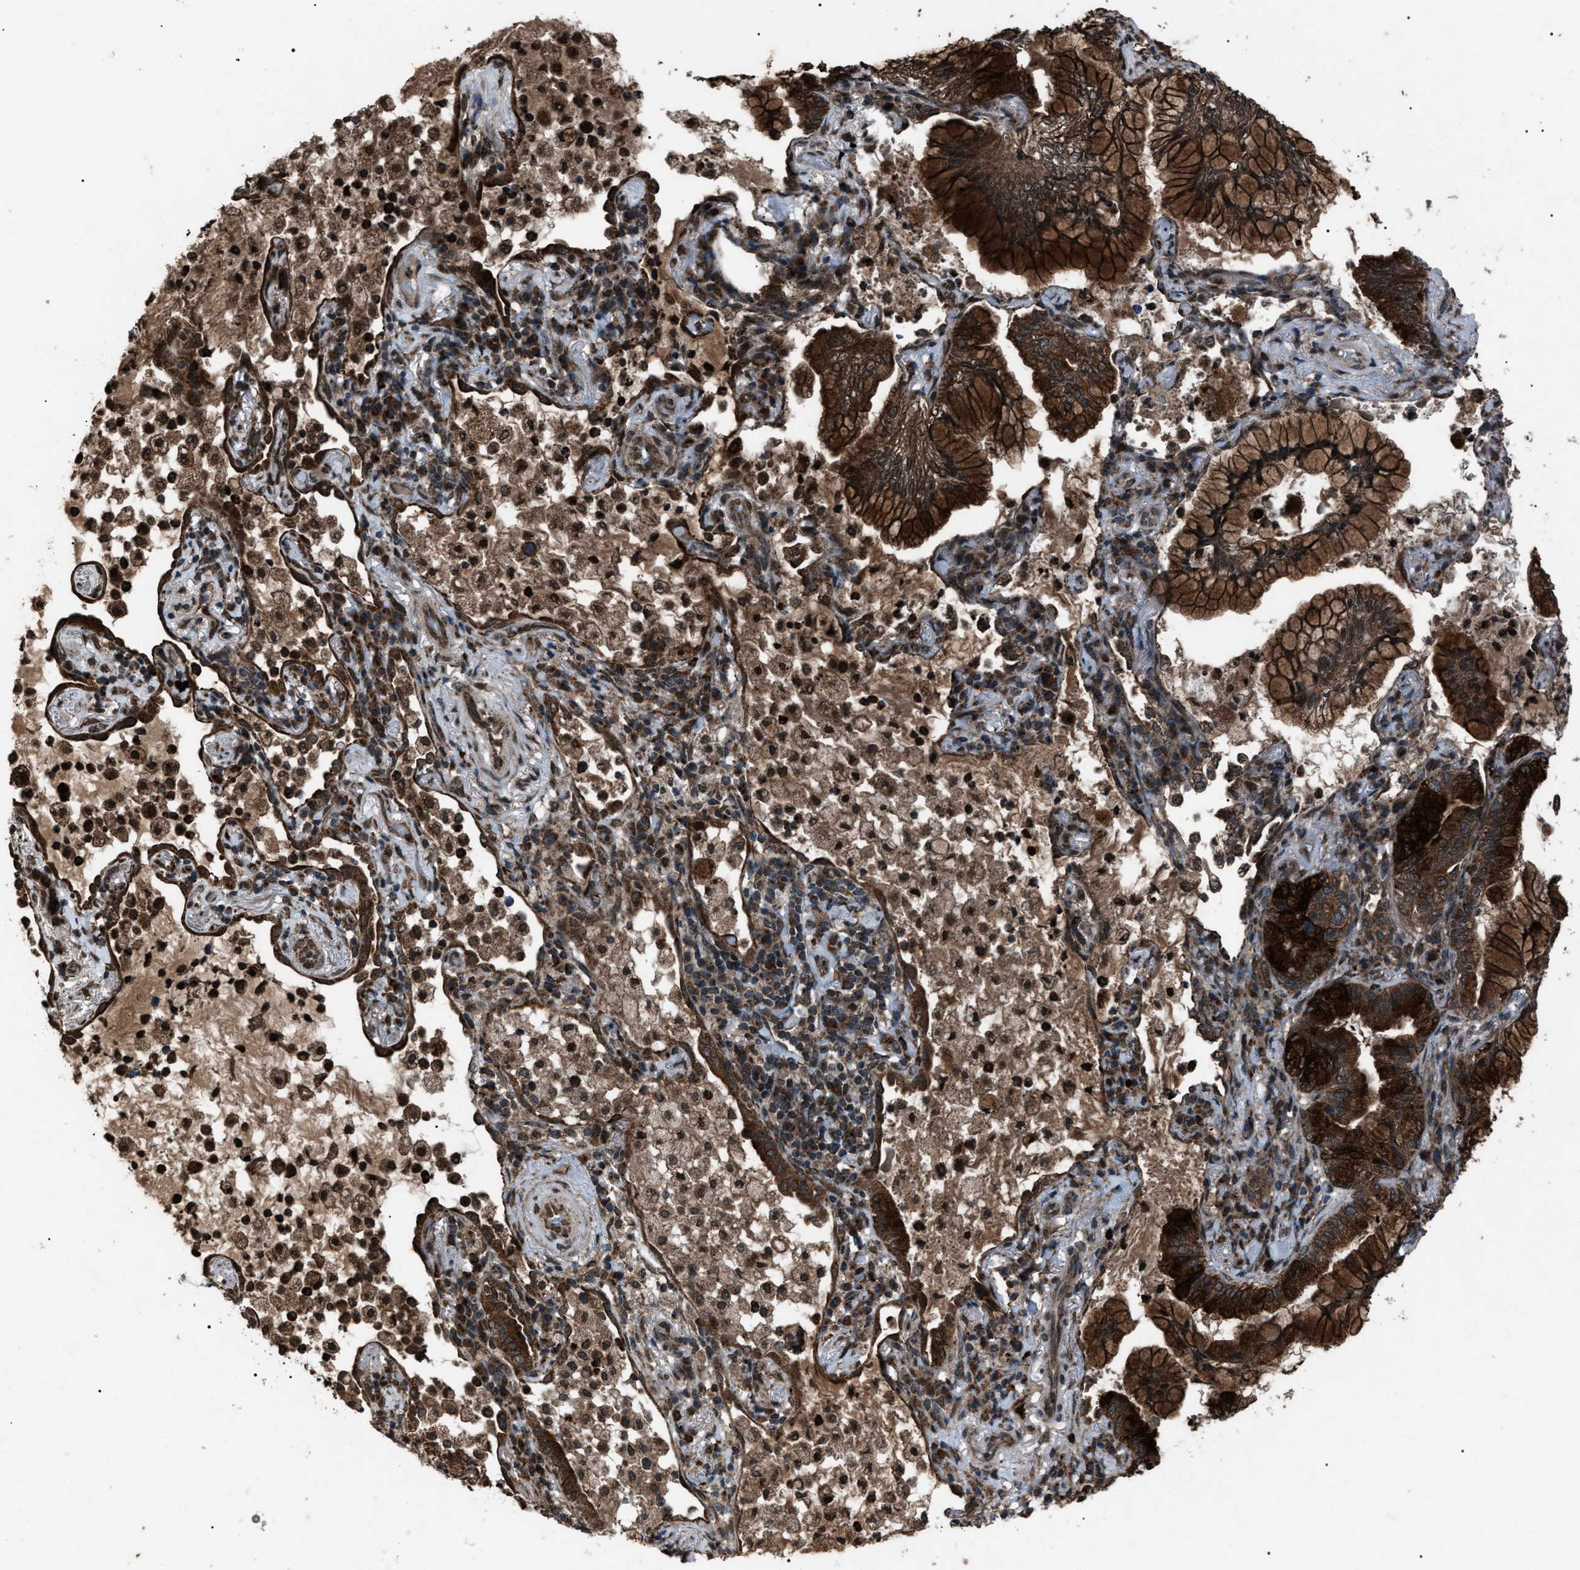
{"staining": {"intensity": "strong", "quantity": ">75%", "location": "cytoplasmic/membranous"}, "tissue": "lung cancer", "cell_type": "Tumor cells", "image_type": "cancer", "snomed": [{"axis": "morphology", "description": "Adenocarcinoma, NOS"}, {"axis": "topography", "description": "Lung"}], "caption": "Immunohistochemical staining of human lung adenocarcinoma exhibits strong cytoplasmic/membranous protein positivity in approximately >75% of tumor cells.", "gene": "ZFAND2A", "patient": {"sex": "female", "age": 70}}